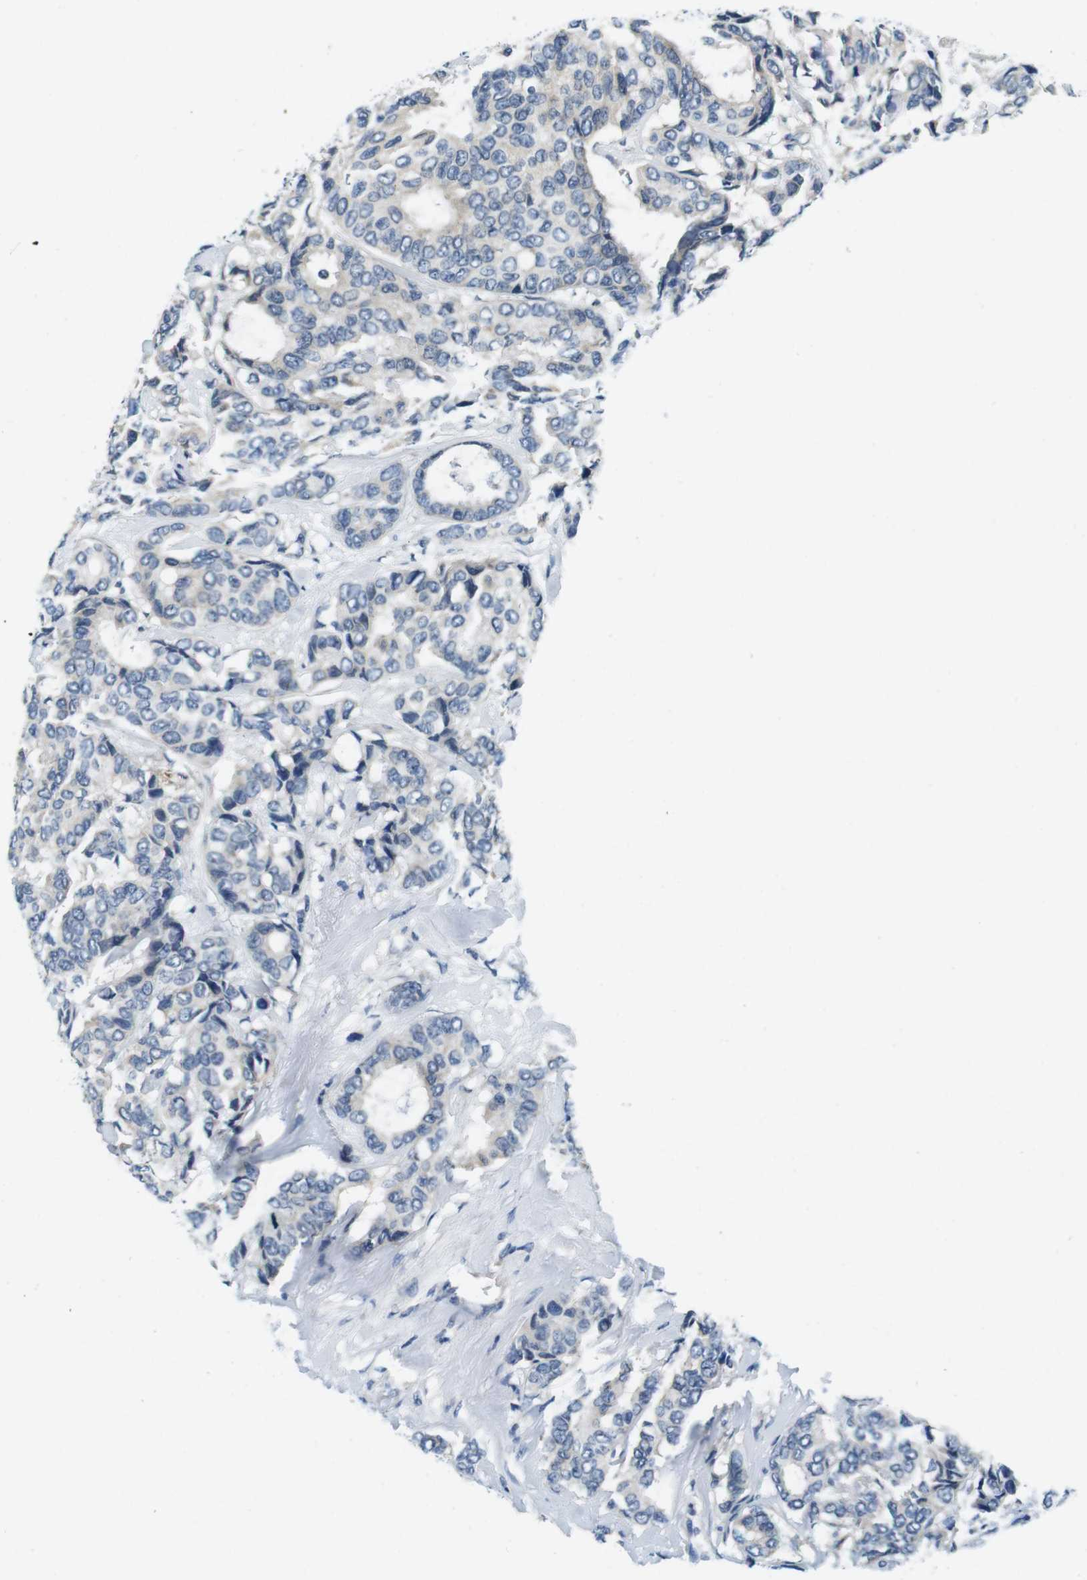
{"staining": {"intensity": "negative", "quantity": "none", "location": "none"}, "tissue": "breast cancer", "cell_type": "Tumor cells", "image_type": "cancer", "snomed": [{"axis": "morphology", "description": "Duct carcinoma"}, {"axis": "topography", "description": "Breast"}], "caption": "A photomicrograph of human breast cancer (infiltrating ductal carcinoma) is negative for staining in tumor cells. Nuclei are stained in blue.", "gene": "DTNA", "patient": {"sex": "female", "age": 87}}